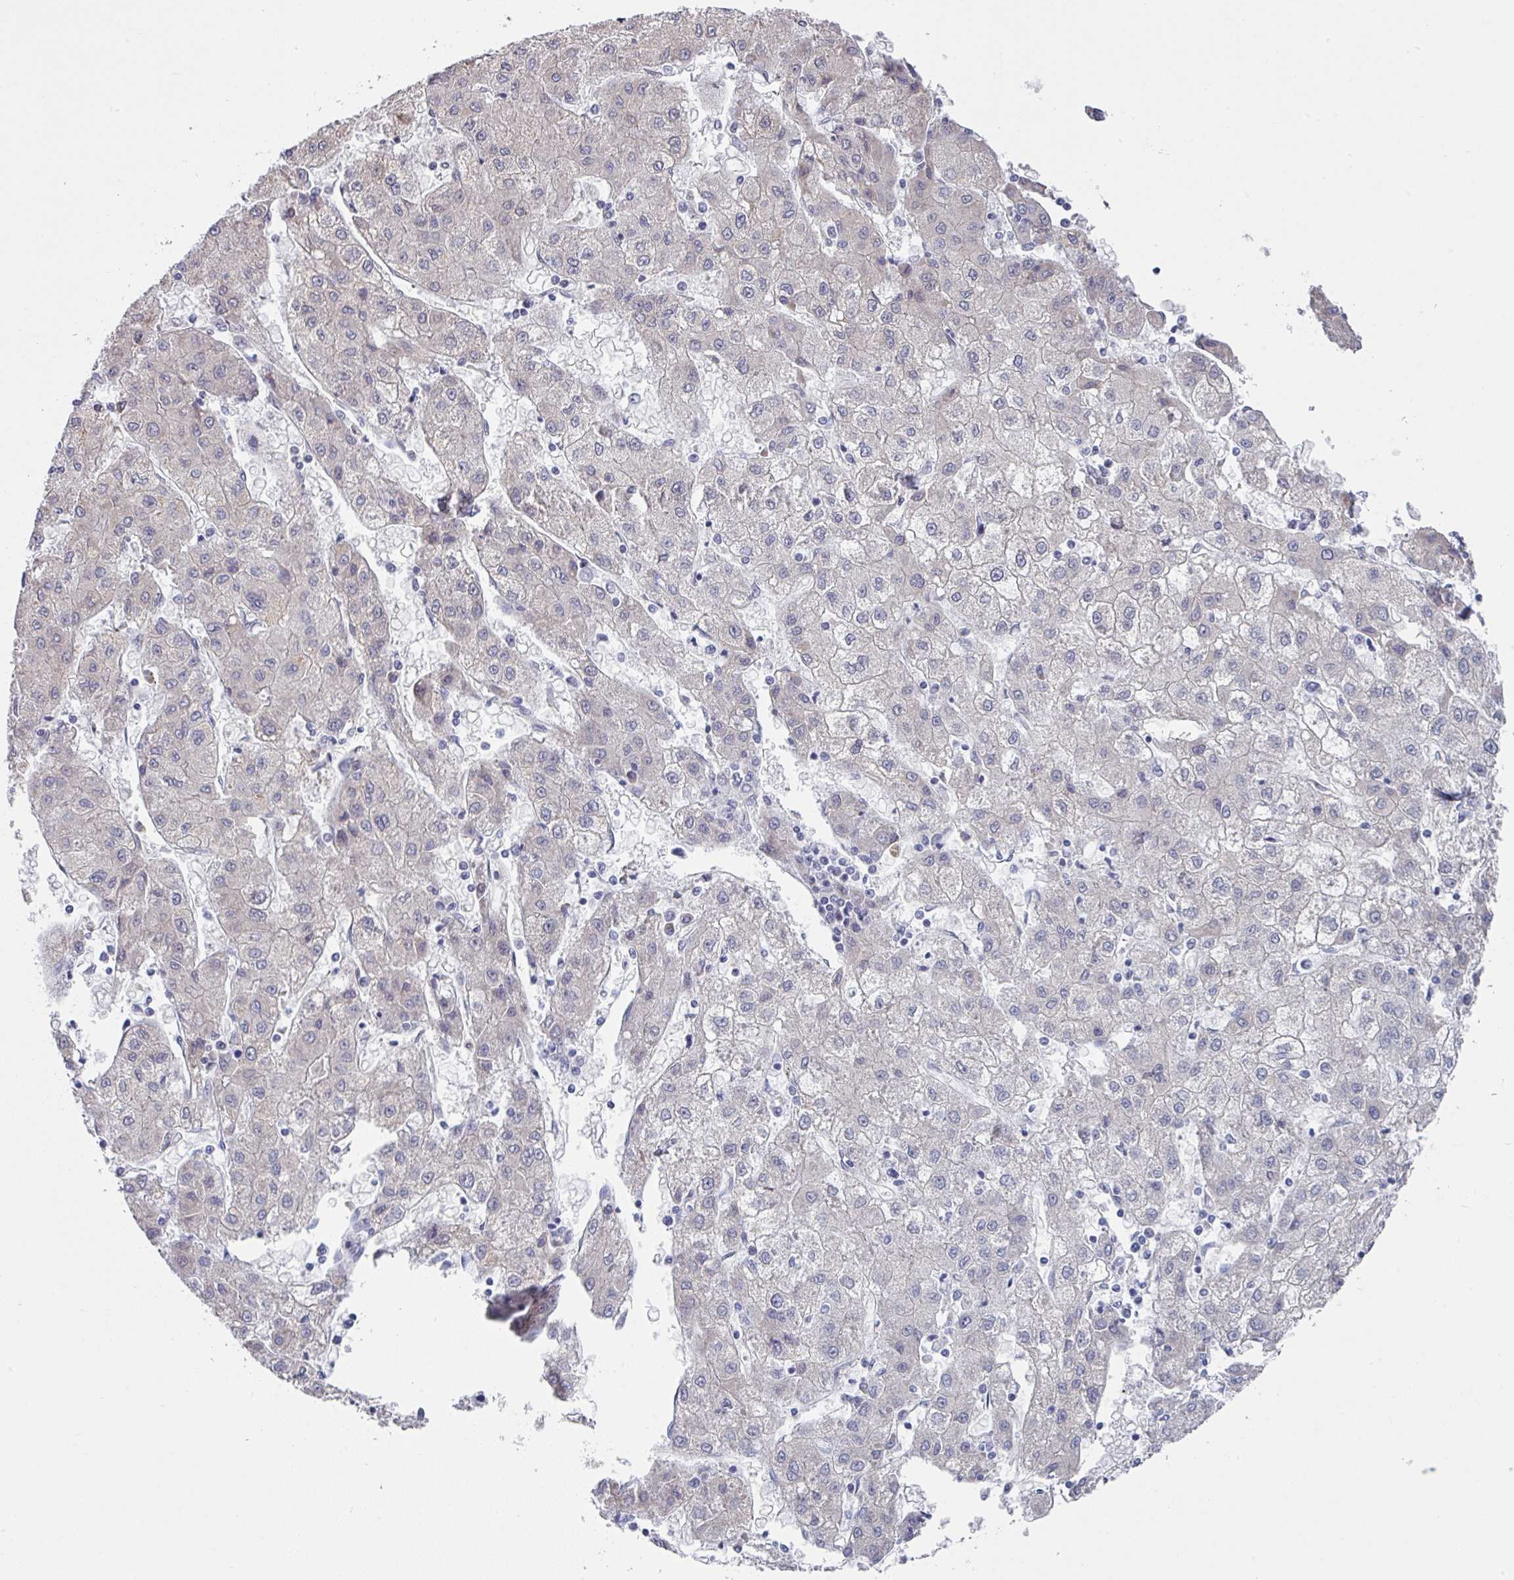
{"staining": {"intensity": "negative", "quantity": "none", "location": "none"}, "tissue": "liver cancer", "cell_type": "Tumor cells", "image_type": "cancer", "snomed": [{"axis": "morphology", "description": "Carcinoma, Hepatocellular, NOS"}, {"axis": "topography", "description": "Liver"}], "caption": "IHC image of neoplastic tissue: human liver cancer (hepatocellular carcinoma) stained with DAB demonstrates no significant protein expression in tumor cells.", "gene": "TMED5", "patient": {"sex": "male", "age": 72}}